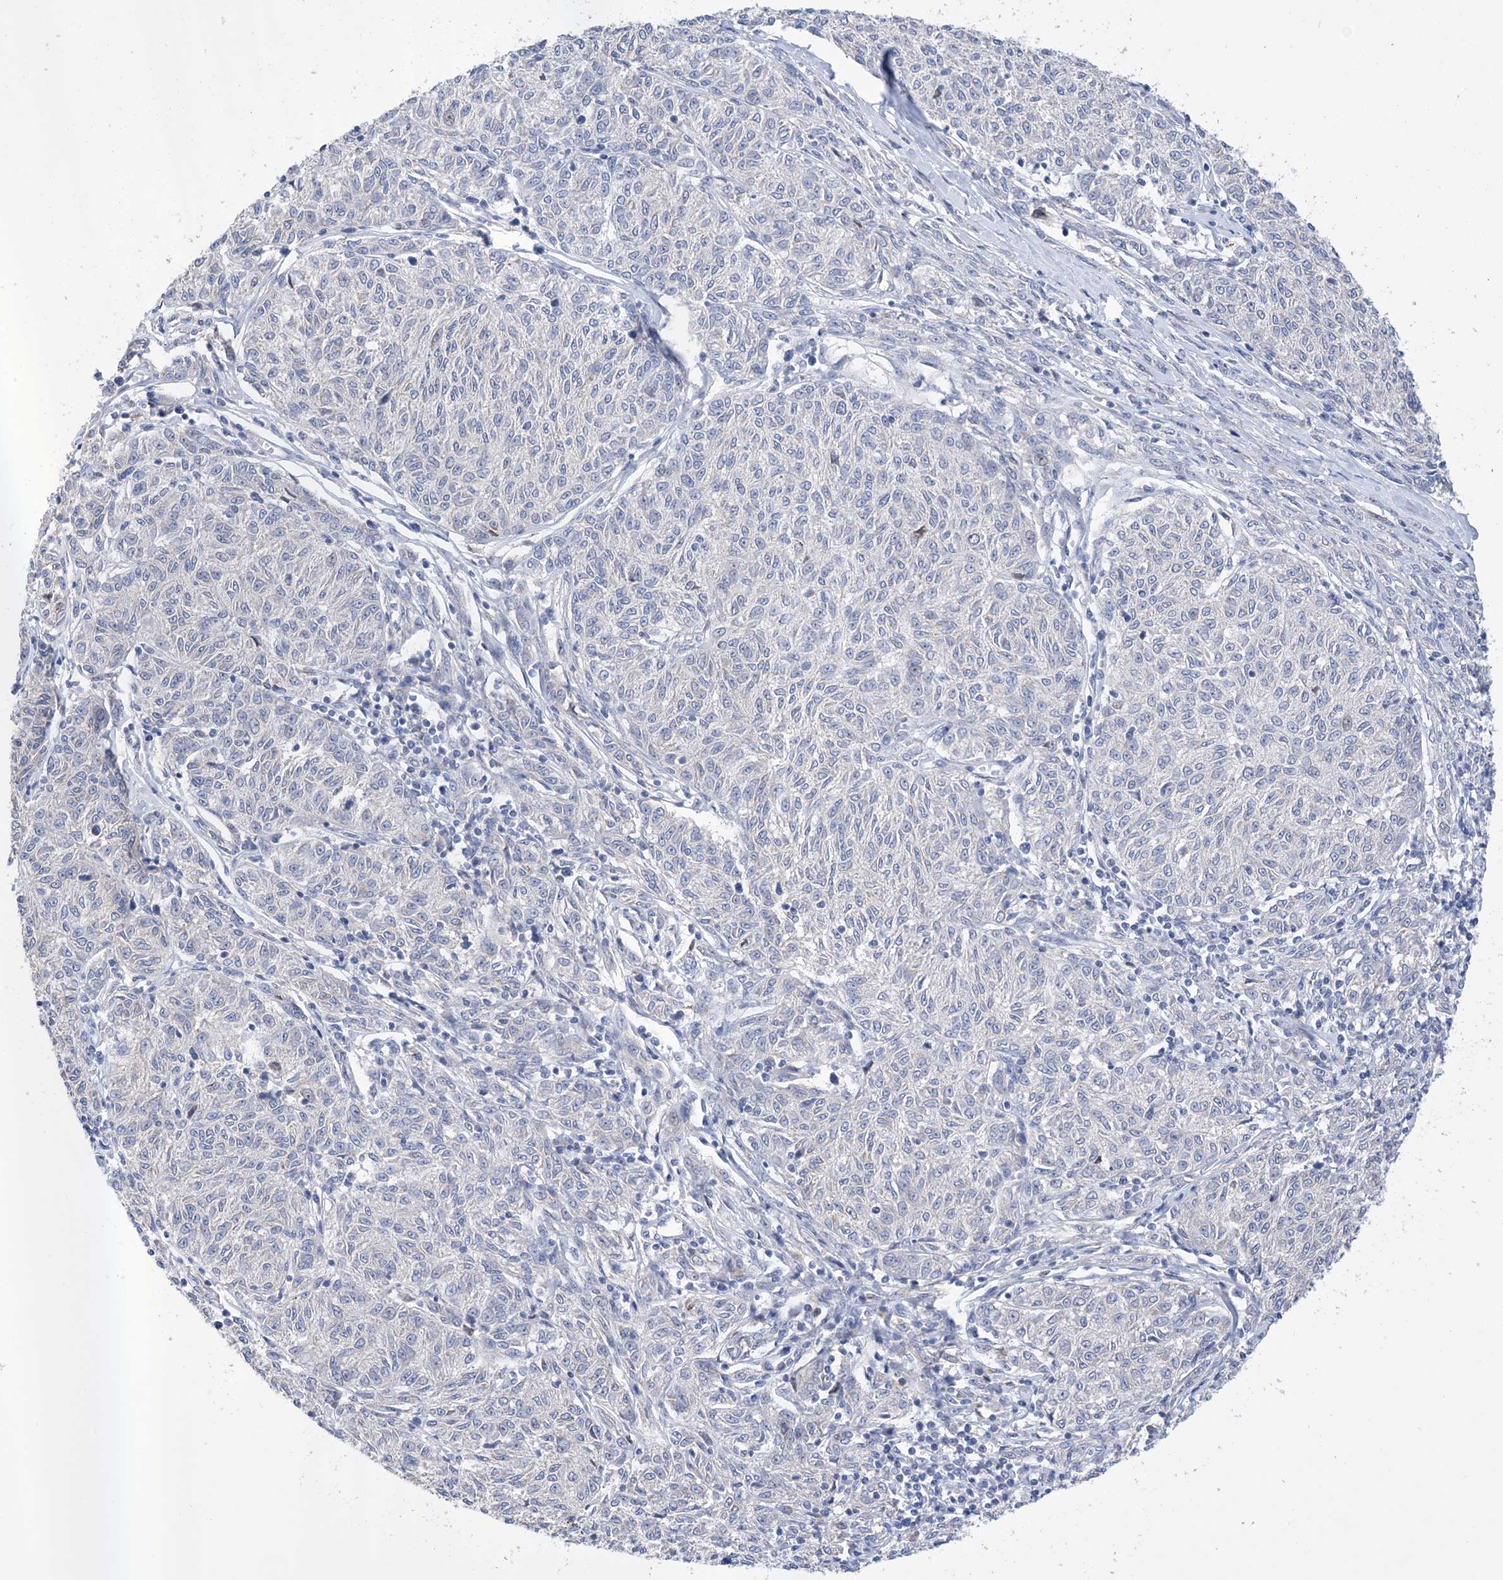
{"staining": {"intensity": "negative", "quantity": "none", "location": "none"}, "tissue": "melanoma", "cell_type": "Tumor cells", "image_type": "cancer", "snomed": [{"axis": "morphology", "description": "Malignant melanoma, NOS"}, {"axis": "topography", "description": "Skin"}], "caption": "This is an IHC photomicrograph of human malignant melanoma. There is no staining in tumor cells.", "gene": "PLK4", "patient": {"sex": "female", "age": 72}}